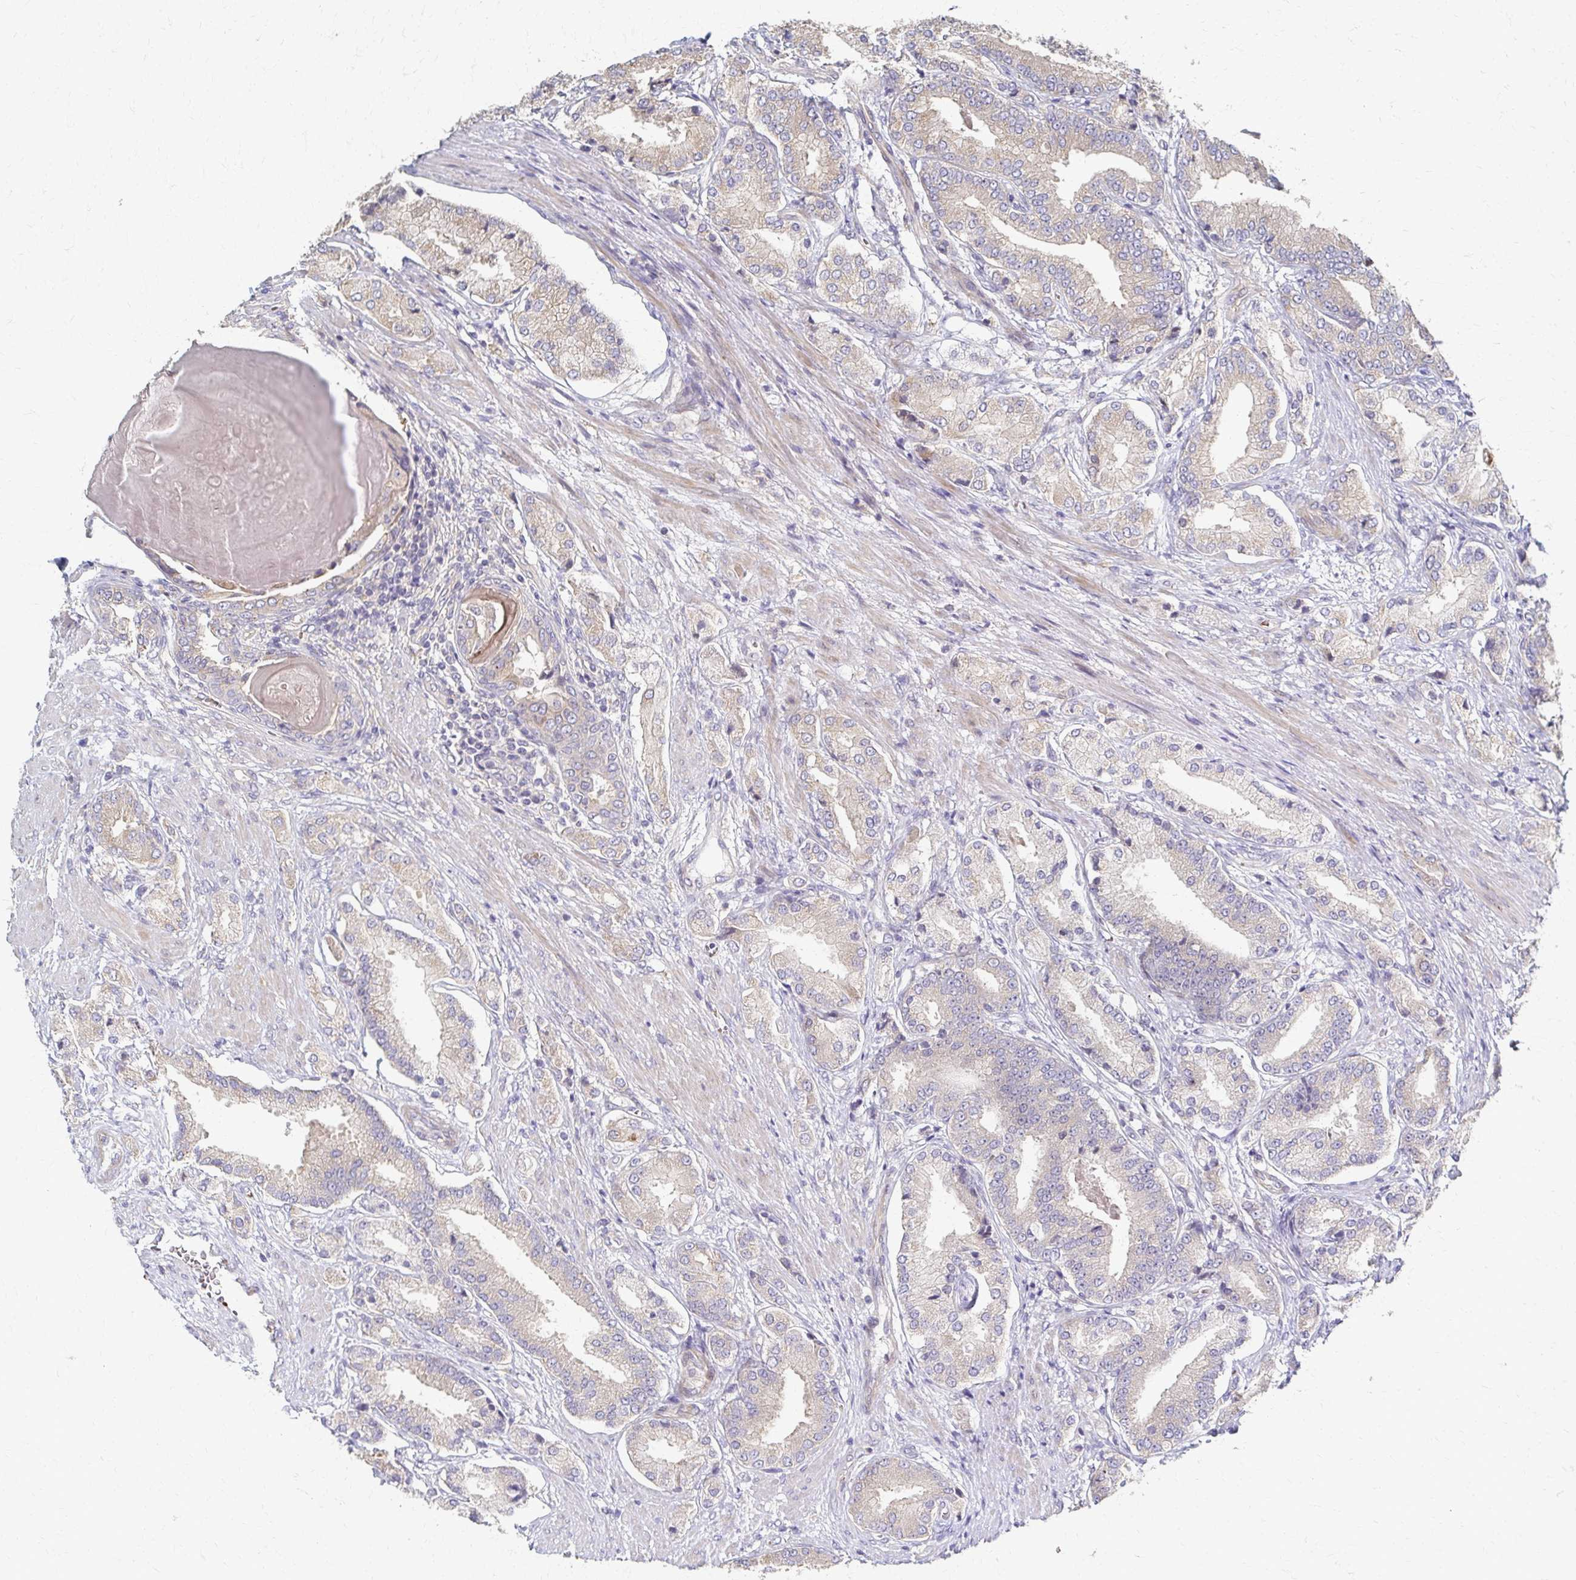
{"staining": {"intensity": "weak", "quantity": ">75%", "location": "cytoplasmic/membranous"}, "tissue": "prostate cancer", "cell_type": "Tumor cells", "image_type": "cancer", "snomed": [{"axis": "morphology", "description": "Adenocarcinoma, High grade"}, {"axis": "topography", "description": "Prostate and seminal vesicle, NOS"}], "caption": "Tumor cells reveal low levels of weak cytoplasmic/membranous expression in approximately >75% of cells in human prostate cancer (high-grade adenocarcinoma).", "gene": "SKA2", "patient": {"sex": "male", "age": 61}}